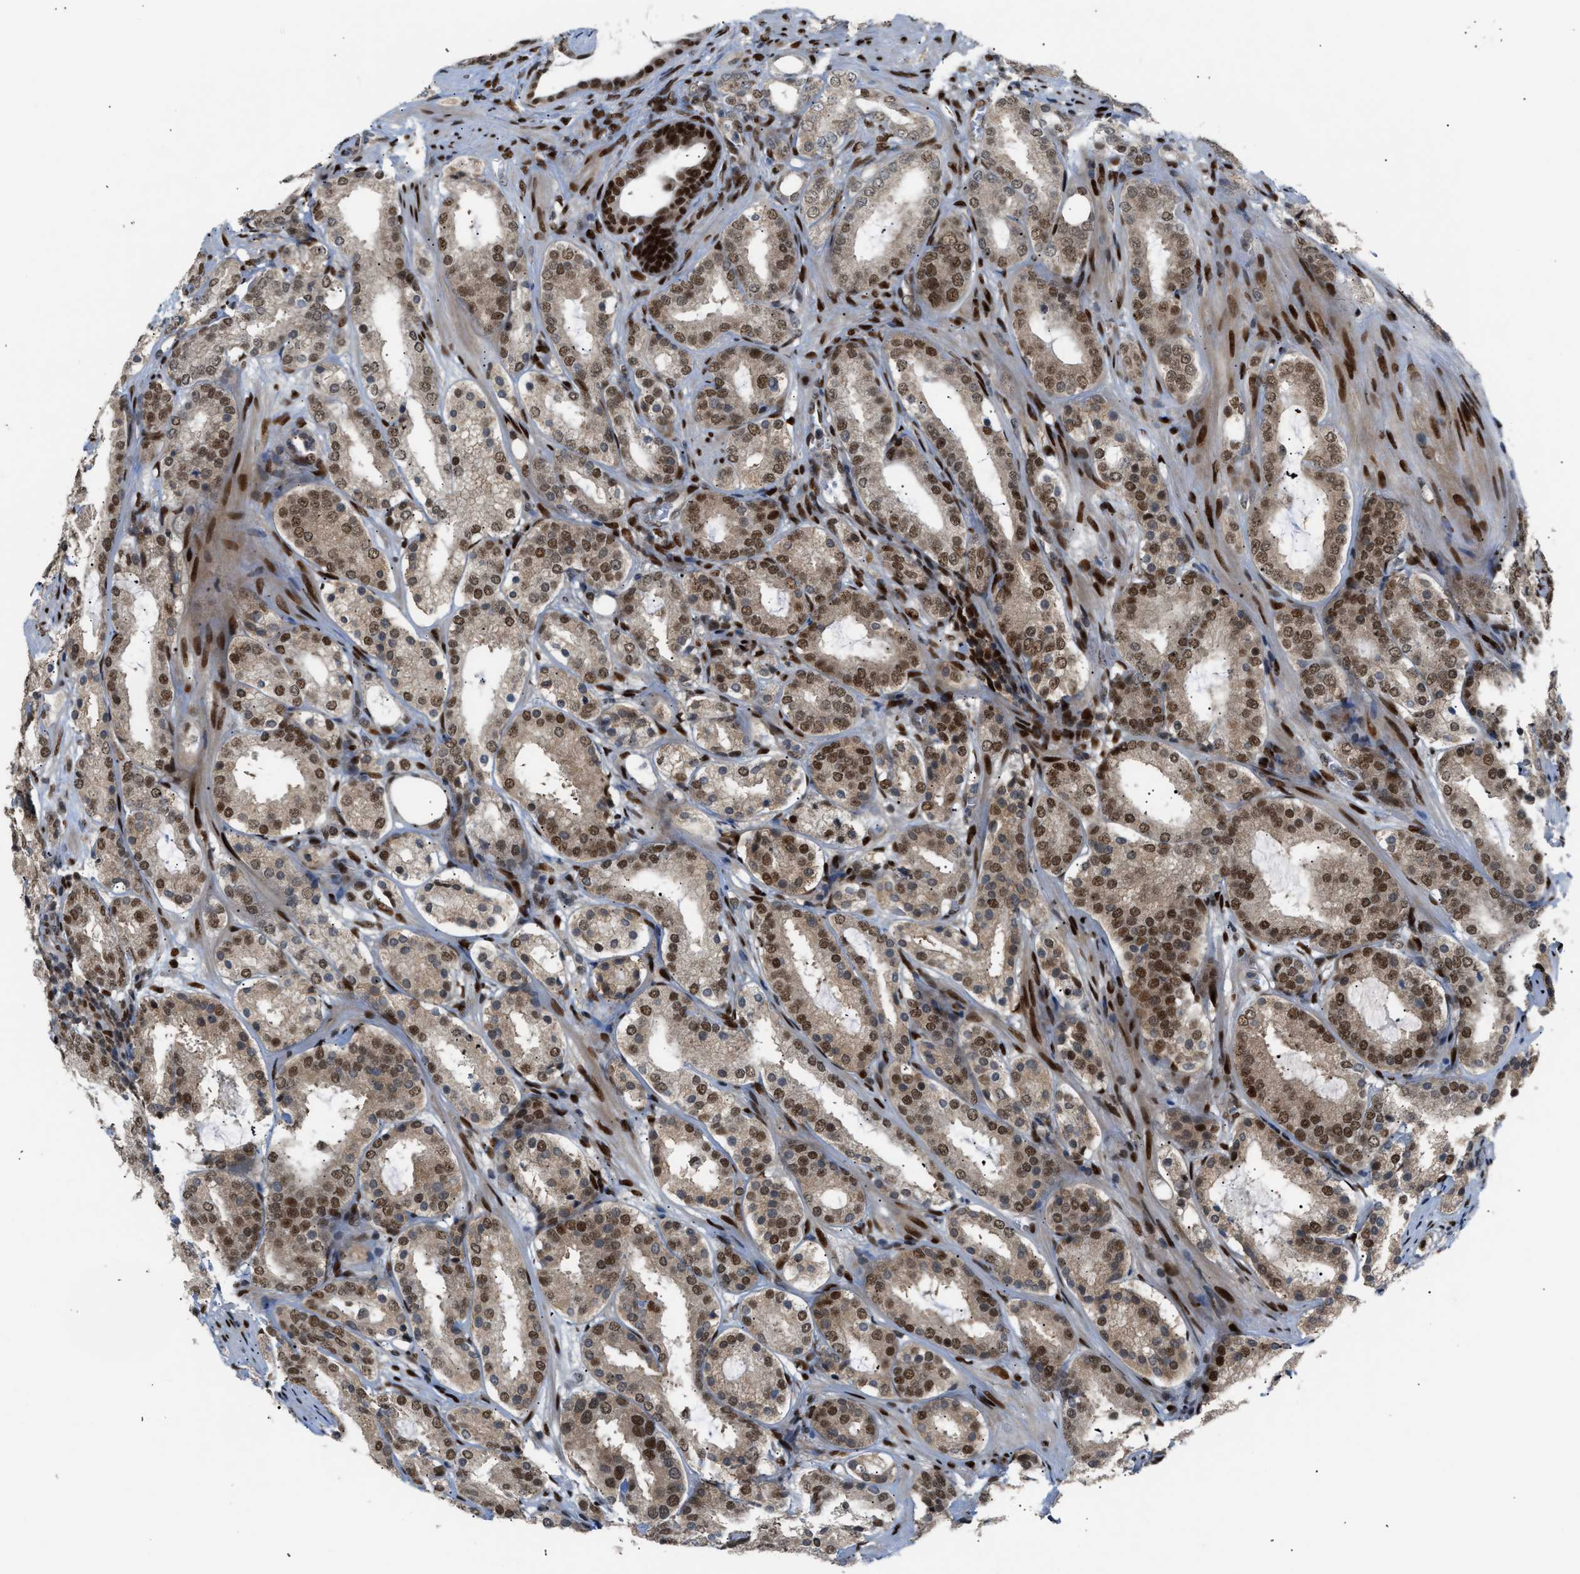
{"staining": {"intensity": "moderate", "quantity": ">75%", "location": "nuclear"}, "tissue": "prostate cancer", "cell_type": "Tumor cells", "image_type": "cancer", "snomed": [{"axis": "morphology", "description": "Adenocarcinoma, Low grade"}, {"axis": "topography", "description": "Prostate"}], "caption": "Immunohistochemistry micrograph of prostate adenocarcinoma (low-grade) stained for a protein (brown), which exhibits medium levels of moderate nuclear staining in about >75% of tumor cells.", "gene": "SSBP2", "patient": {"sex": "male", "age": 69}}